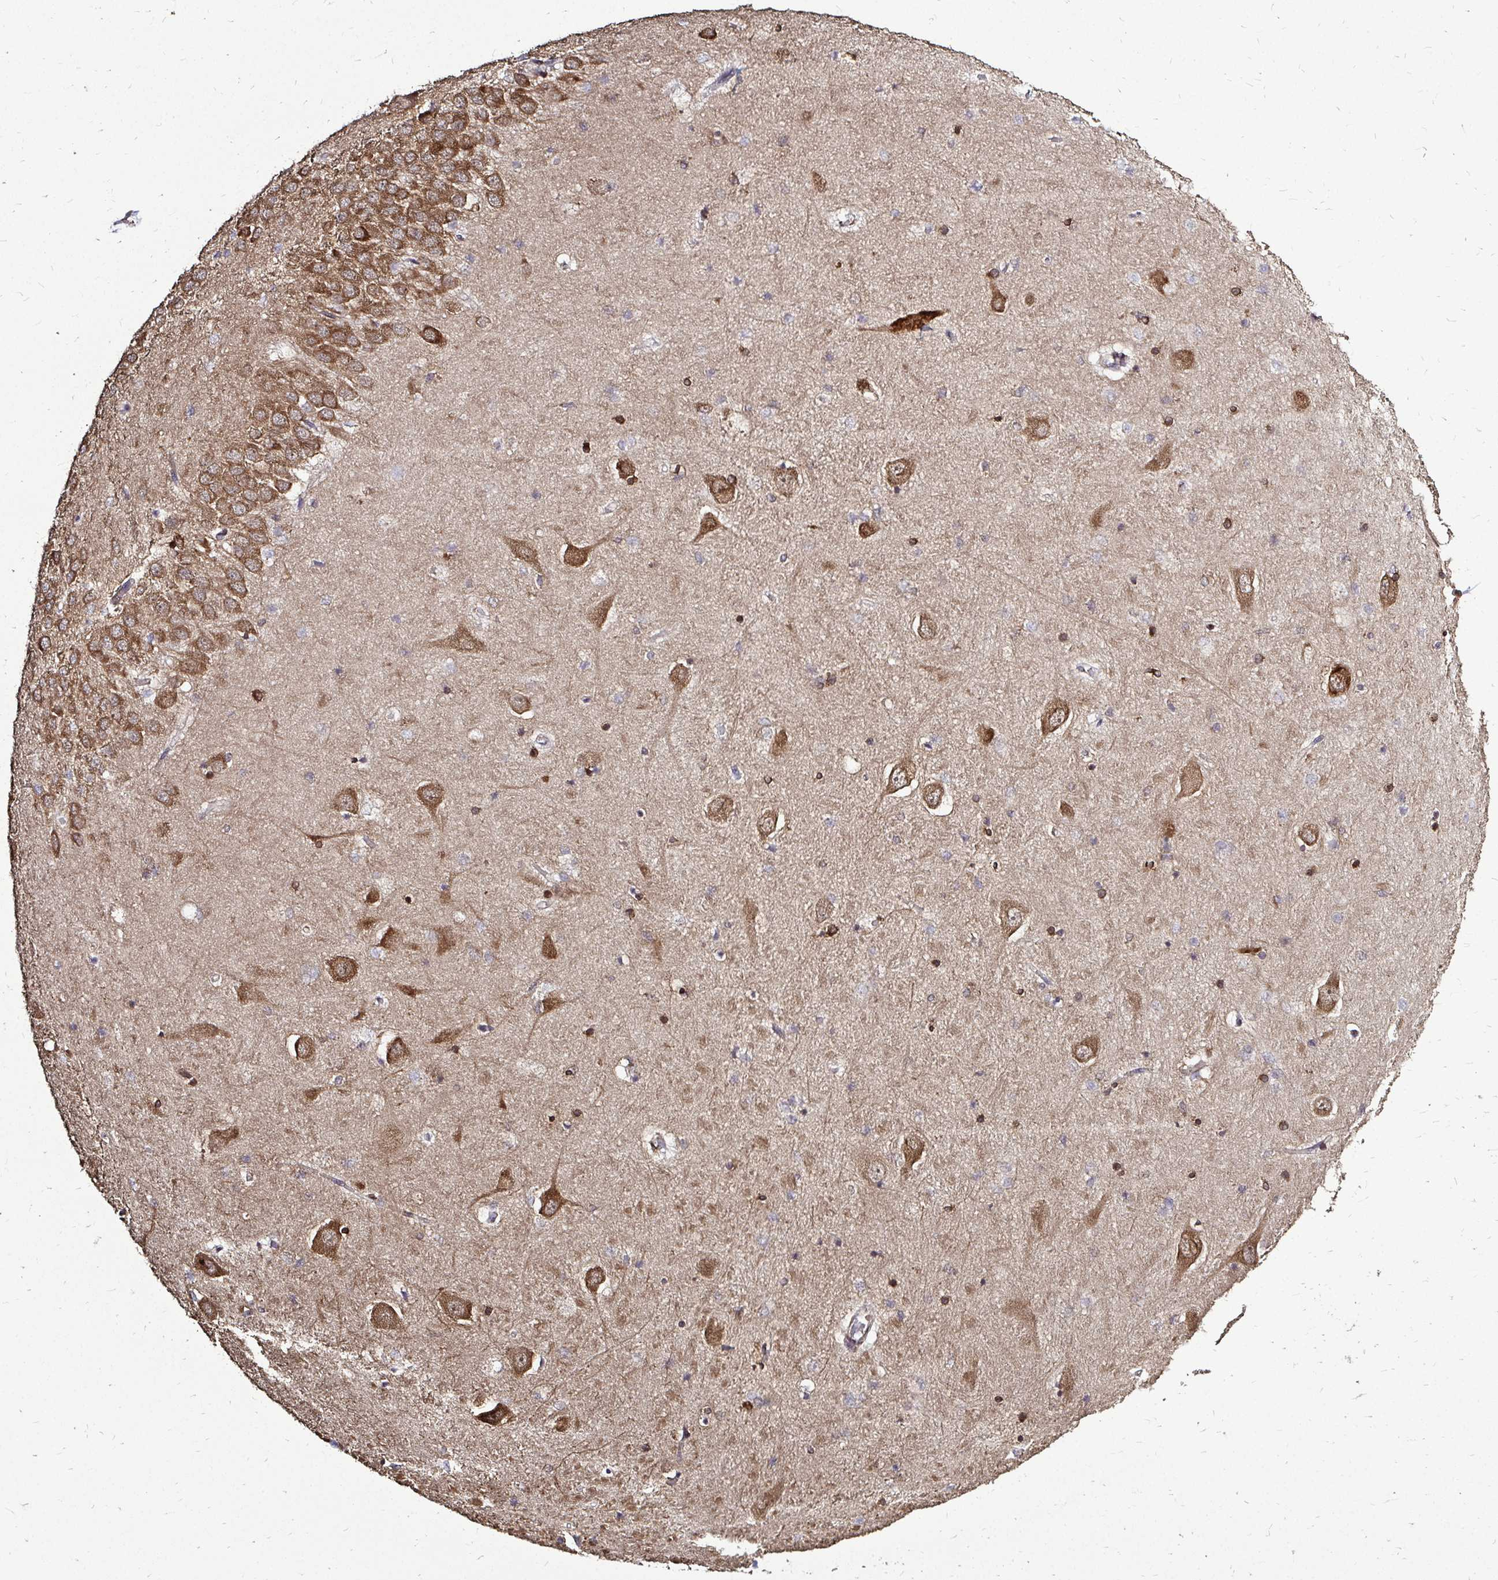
{"staining": {"intensity": "moderate", "quantity": ">75%", "location": "cytoplasmic/membranous"}, "tissue": "hippocampus", "cell_type": "Glial cells", "image_type": "normal", "snomed": [{"axis": "morphology", "description": "Normal tissue, NOS"}, {"axis": "topography", "description": "Hippocampus"}], "caption": "Protein staining of unremarkable hippocampus reveals moderate cytoplasmic/membranous positivity in about >75% of glial cells.", "gene": "FMR1", "patient": {"sex": "male", "age": 58}}